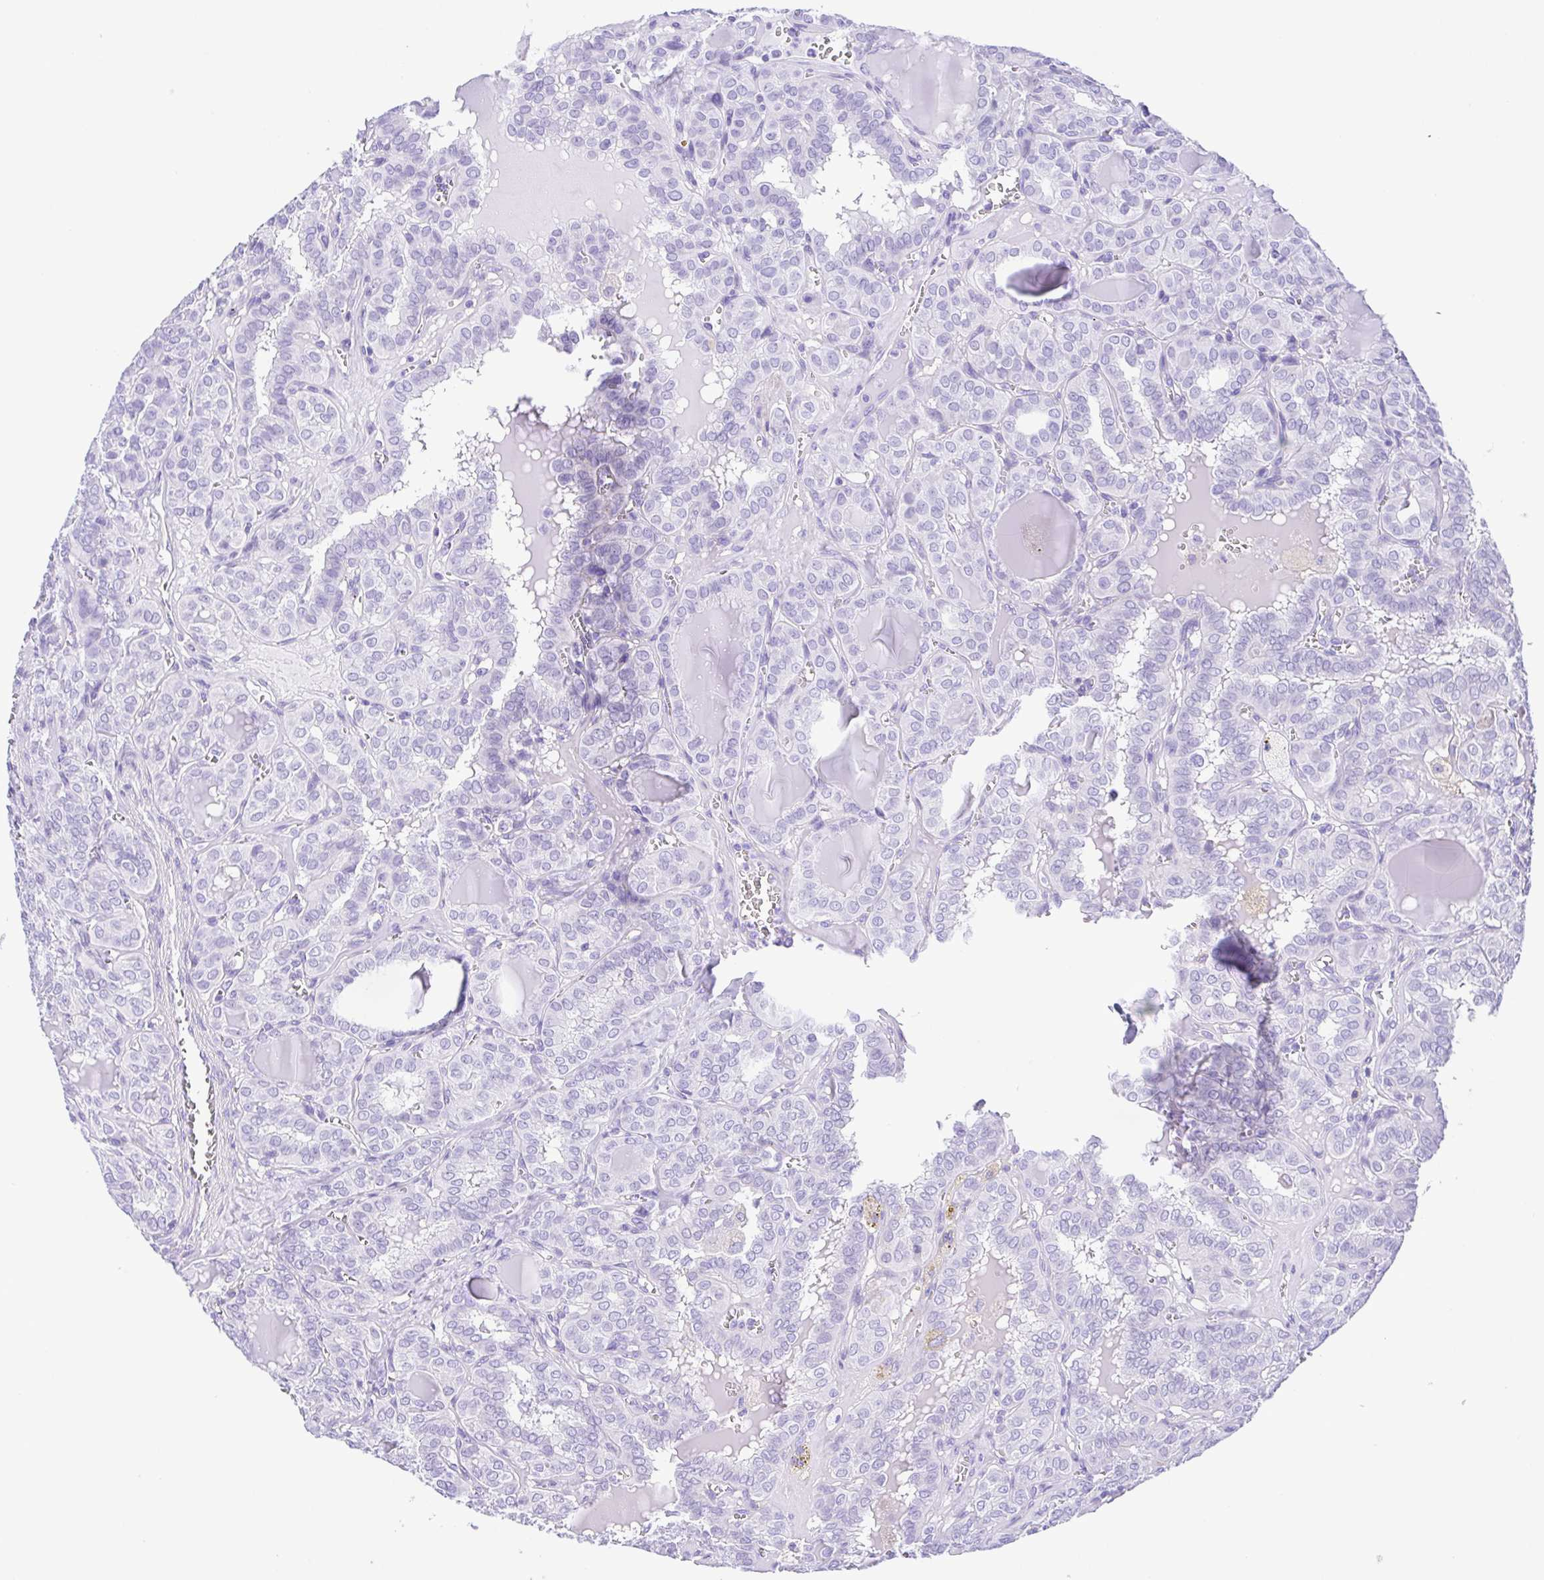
{"staining": {"intensity": "negative", "quantity": "none", "location": "none"}, "tissue": "thyroid cancer", "cell_type": "Tumor cells", "image_type": "cancer", "snomed": [{"axis": "morphology", "description": "Papillary adenocarcinoma, NOS"}, {"axis": "topography", "description": "Thyroid gland"}], "caption": "An immunohistochemistry histopathology image of thyroid cancer is shown. There is no staining in tumor cells of thyroid cancer.", "gene": "PAK3", "patient": {"sex": "female", "age": 41}}